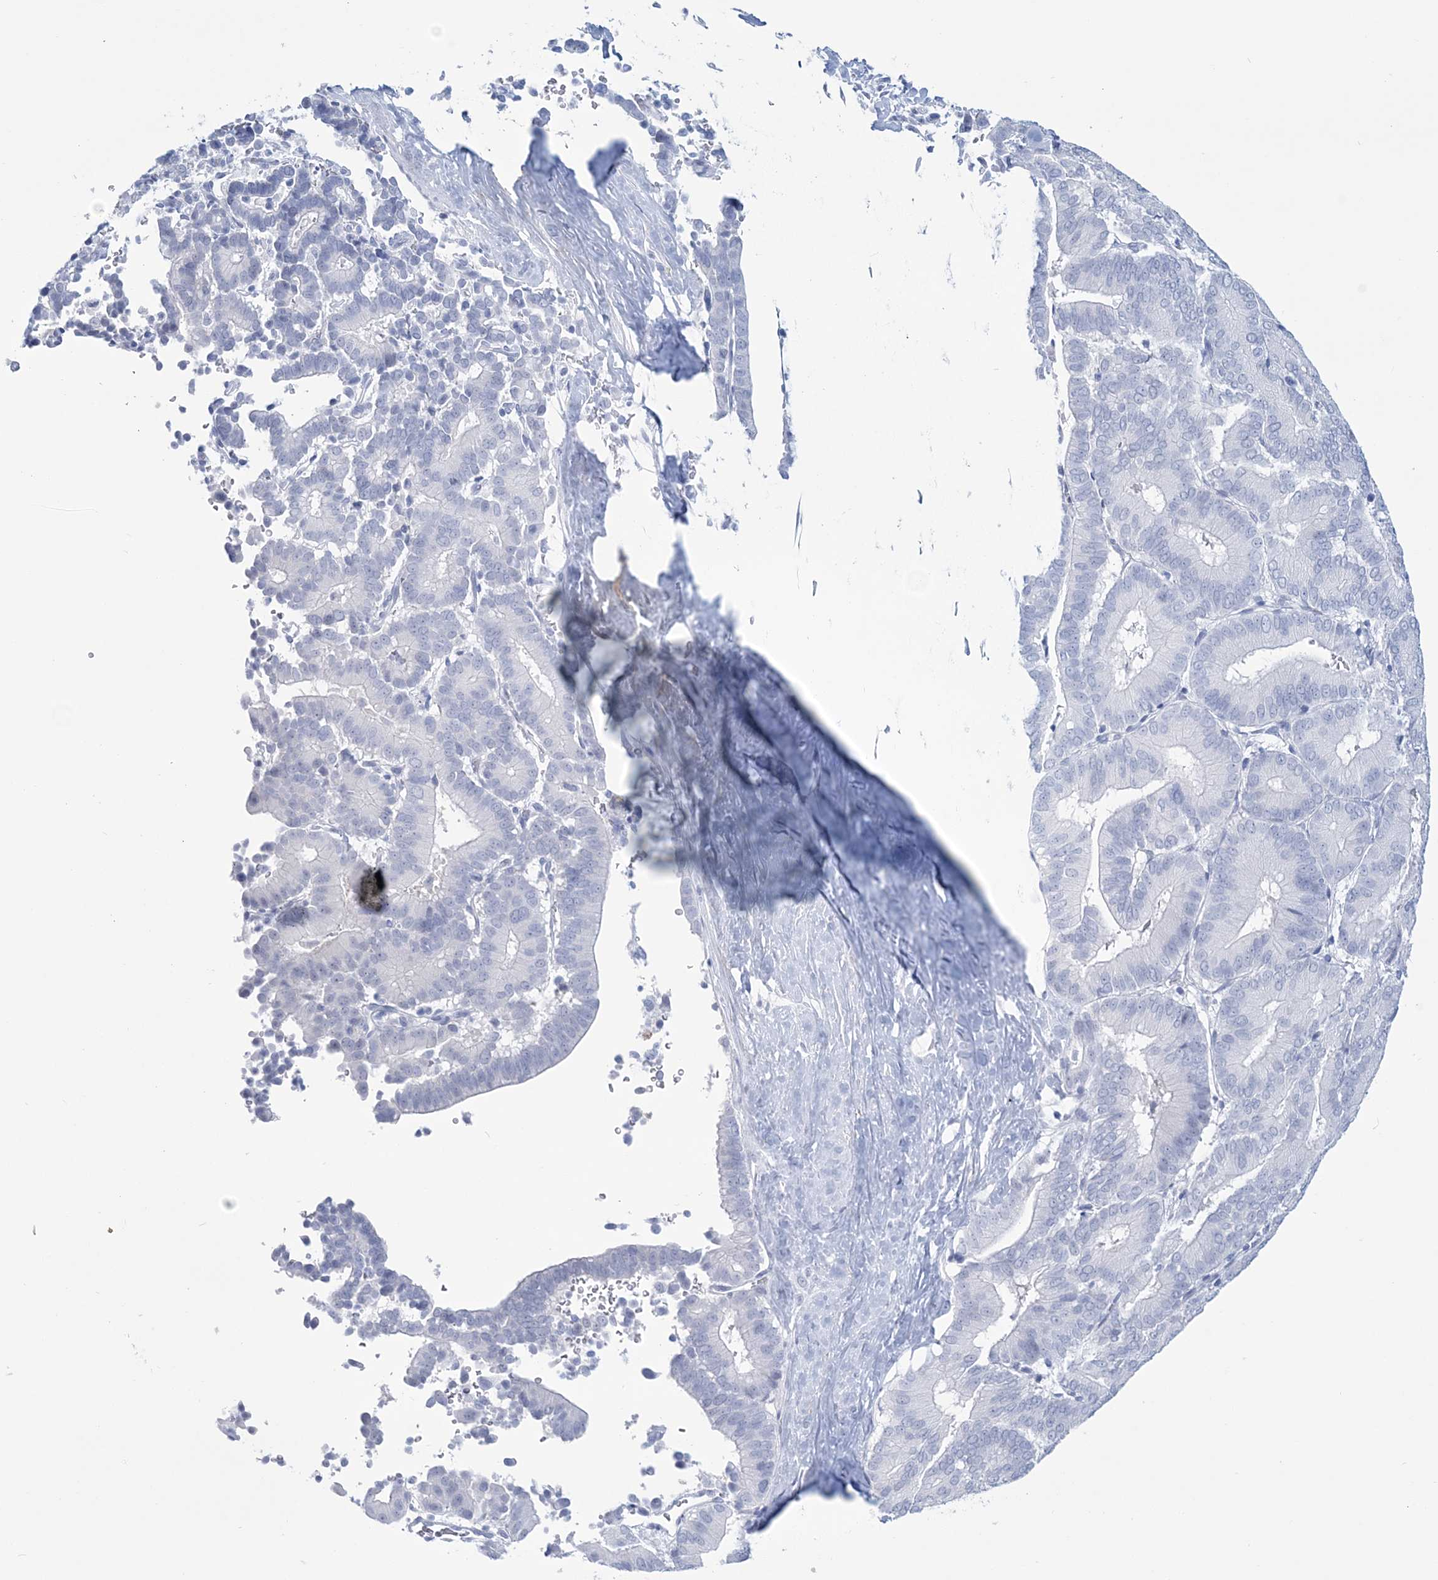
{"staining": {"intensity": "negative", "quantity": "none", "location": "none"}, "tissue": "liver cancer", "cell_type": "Tumor cells", "image_type": "cancer", "snomed": [{"axis": "morphology", "description": "Cholangiocarcinoma"}, {"axis": "topography", "description": "Liver"}], "caption": "There is no significant staining in tumor cells of liver cholangiocarcinoma.", "gene": "DPCD", "patient": {"sex": "female", "age": 75}}